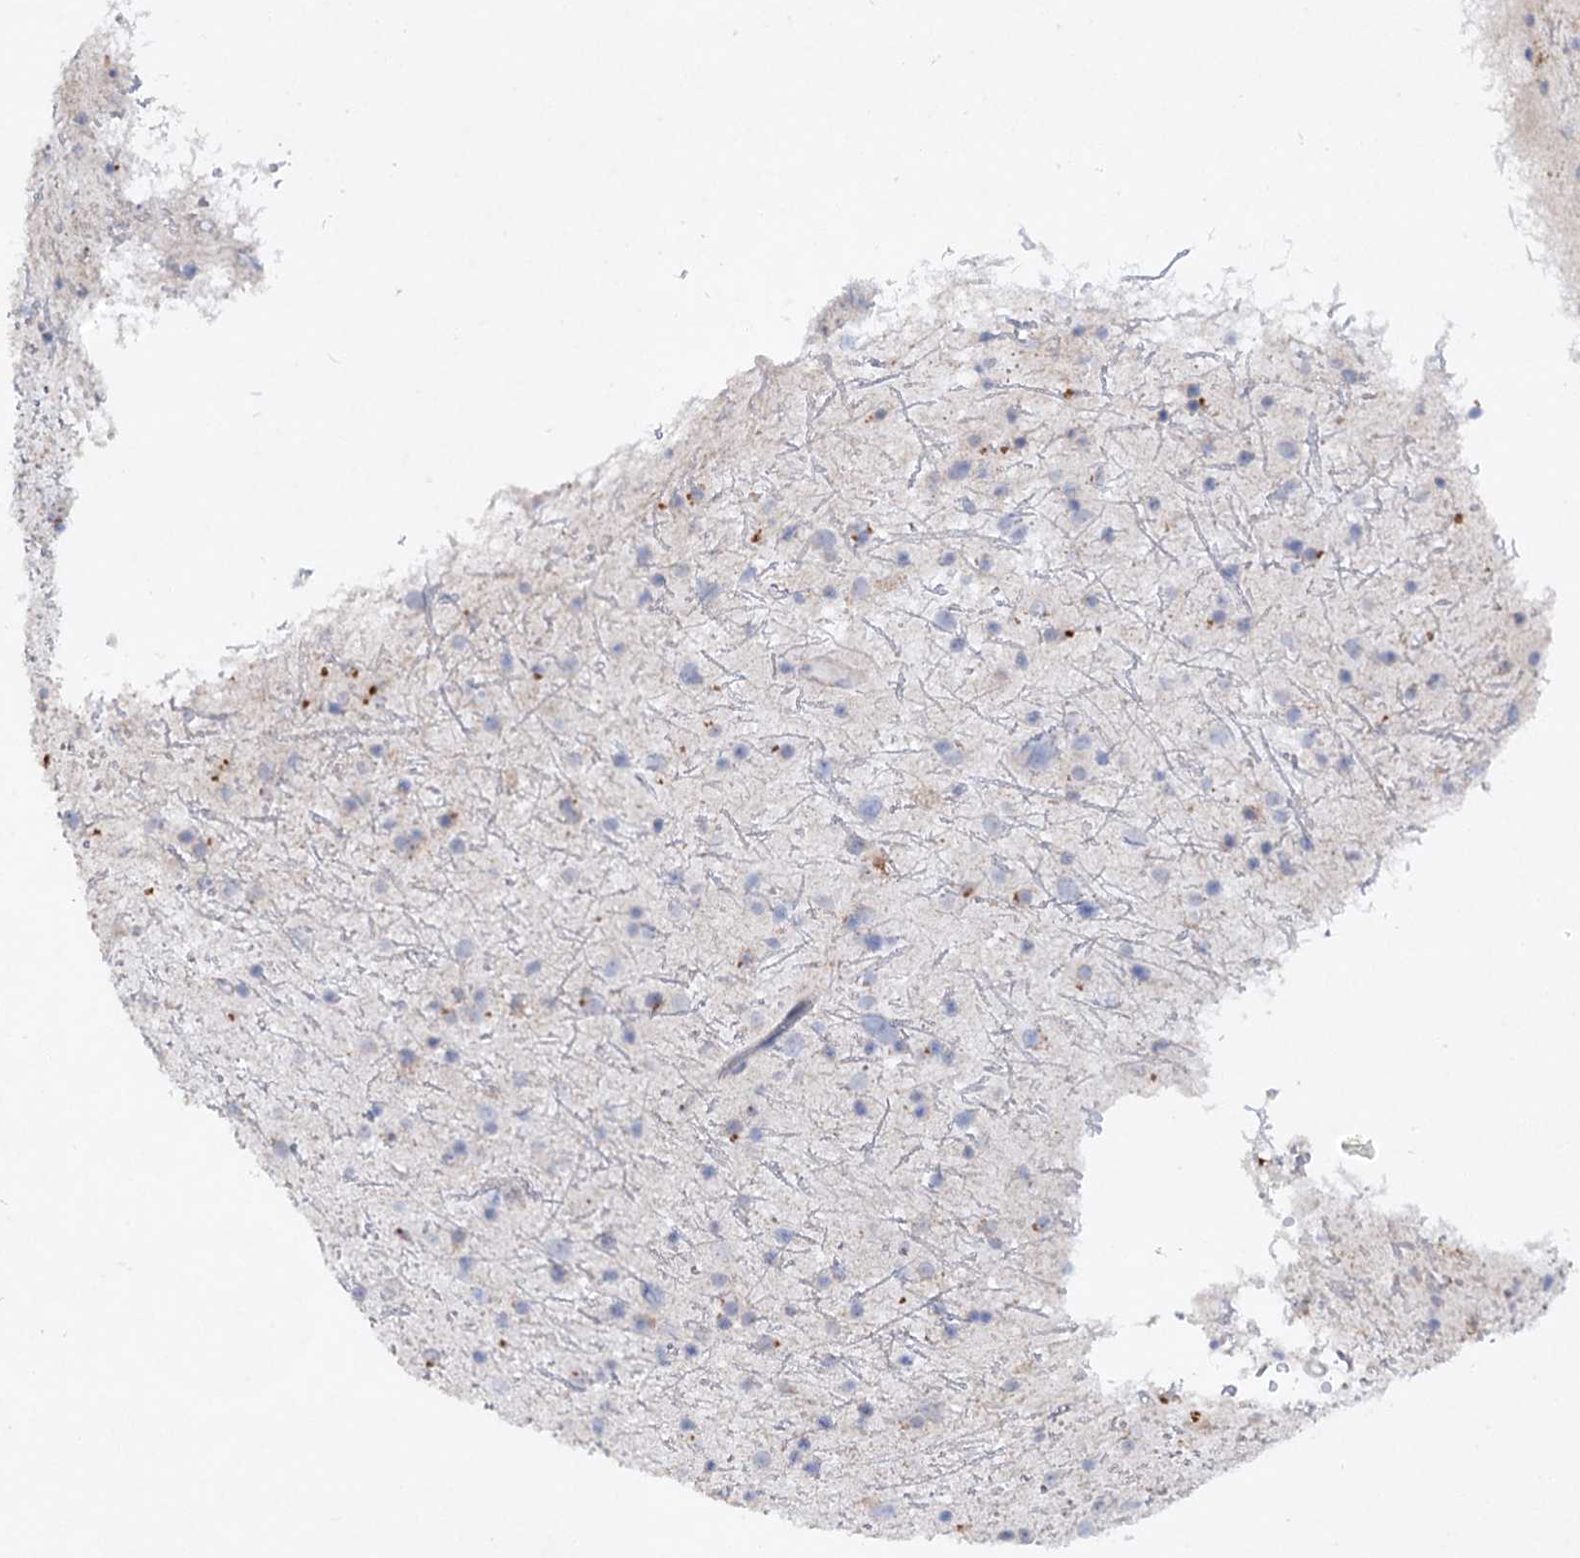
{"staining": {"intensity": "negative", "quantity": "none", "location": "none"}, "tissue": "glioma", "cell_type": "Tumor cells", "image_type": "cancer", "snomed": [{"axis": "morphology", "description": "Glioma, malignant, Low grade"}, {"axis": "topography", "description": "Cerebral cortex"}], "caption": "There is no significant positivity in tumor cells of glioma.", "gene": "ATP4A", "patient": {"sex": "female", "age": 39}}